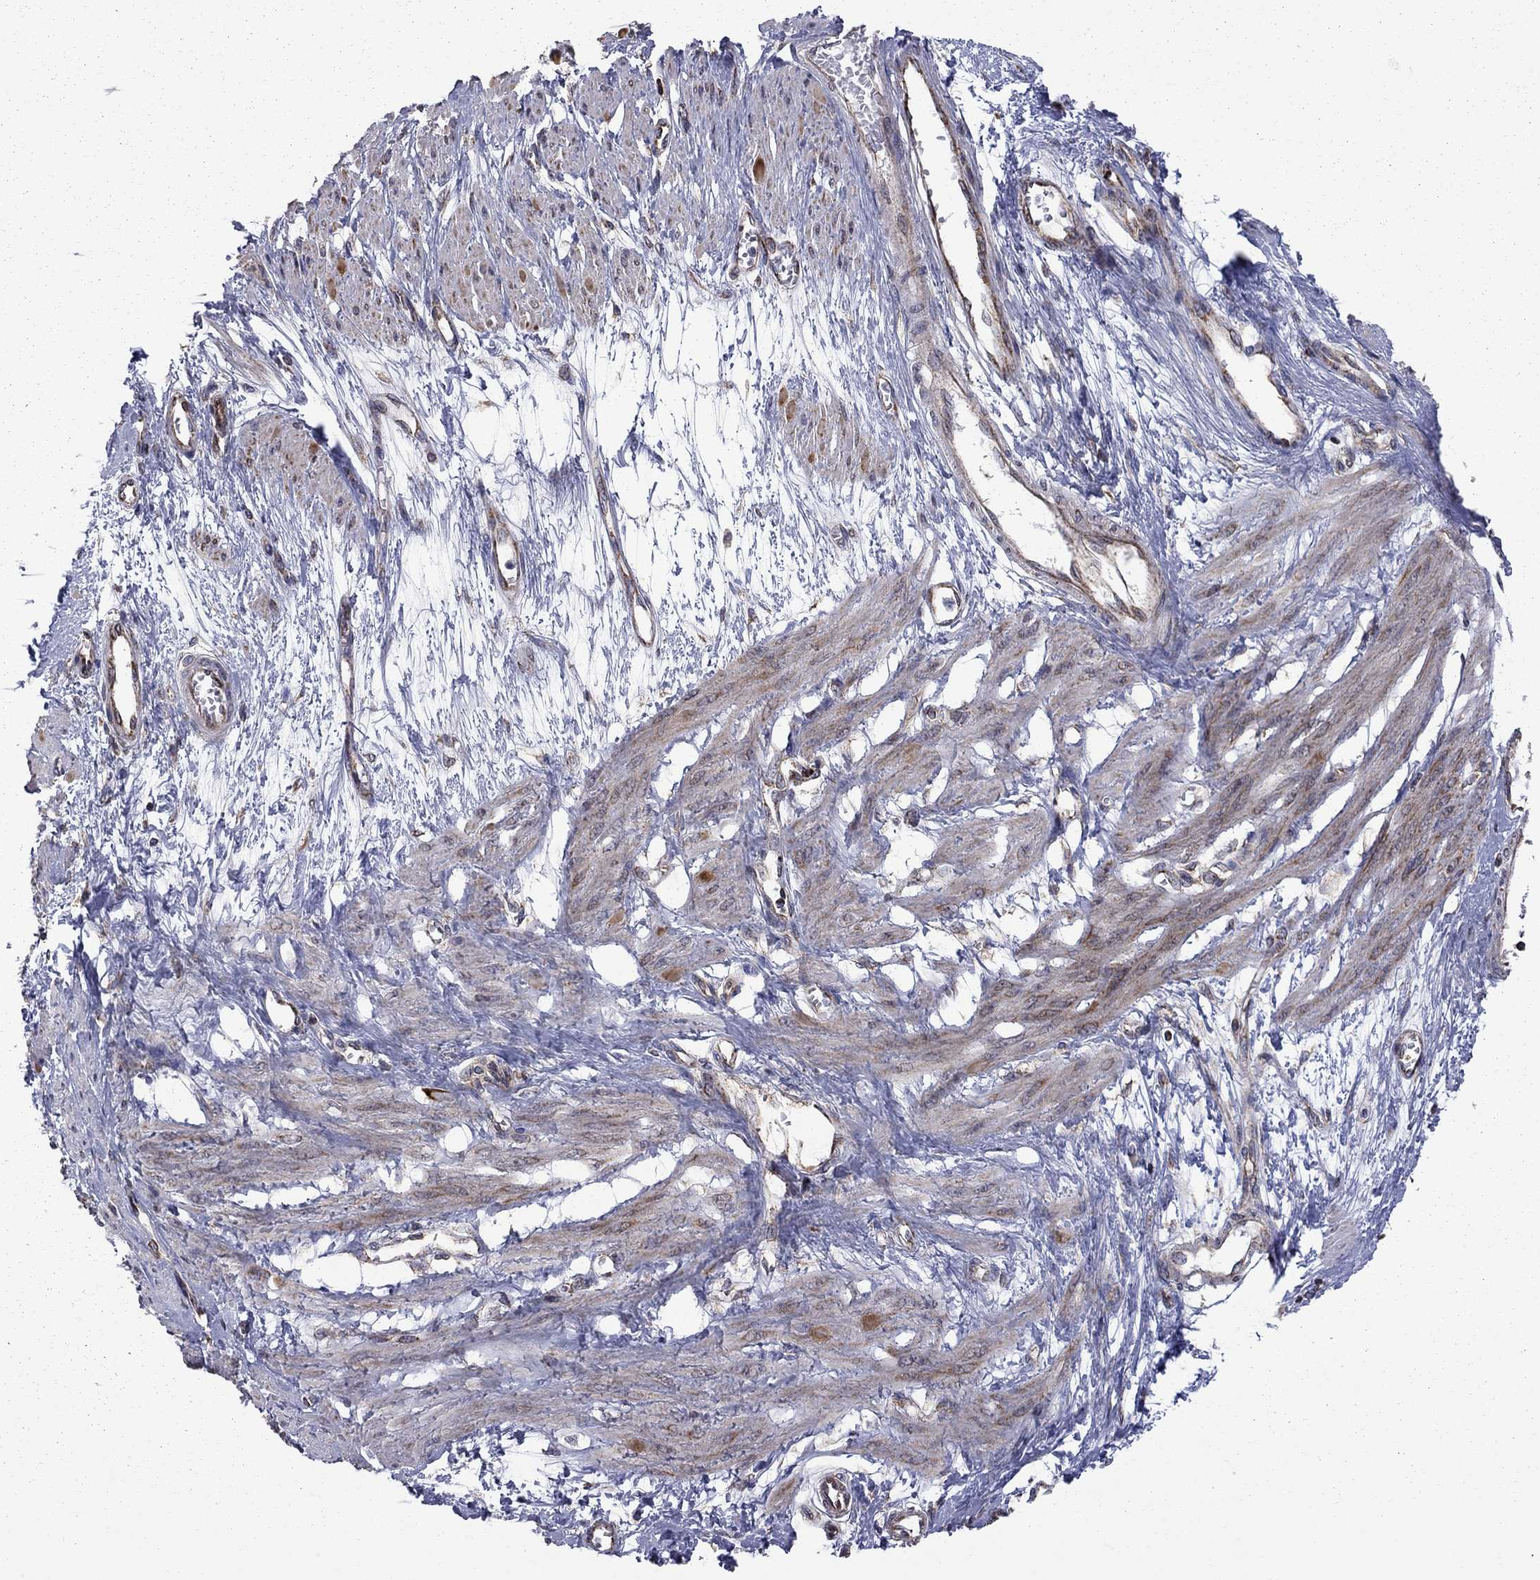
{"staining": {"intensity": "weak", "quantity": "25%-75%", "location": "cytoplasmic/membranous"}, "tissue": "smooth muscle", "cell_type": "Smooth muscle cells", "image_type": "normal", "snomed": [{"axis": "morphology", "description": "Normal tissue, NOS"}, {"axis": "topography", "description": "Smooth muscle"}, {"axis": "topography", "description": "Uterus"}], "caption": "This image reveals immunohistochemistry (IHC) staining of unremarkable smooth muscle, with low weak cytoplasmic/membranous staining in about 25%-75% of smooth muscle cells.", "gene": "CLPTM1", "patient": {"sex": "female", "age": 39}}